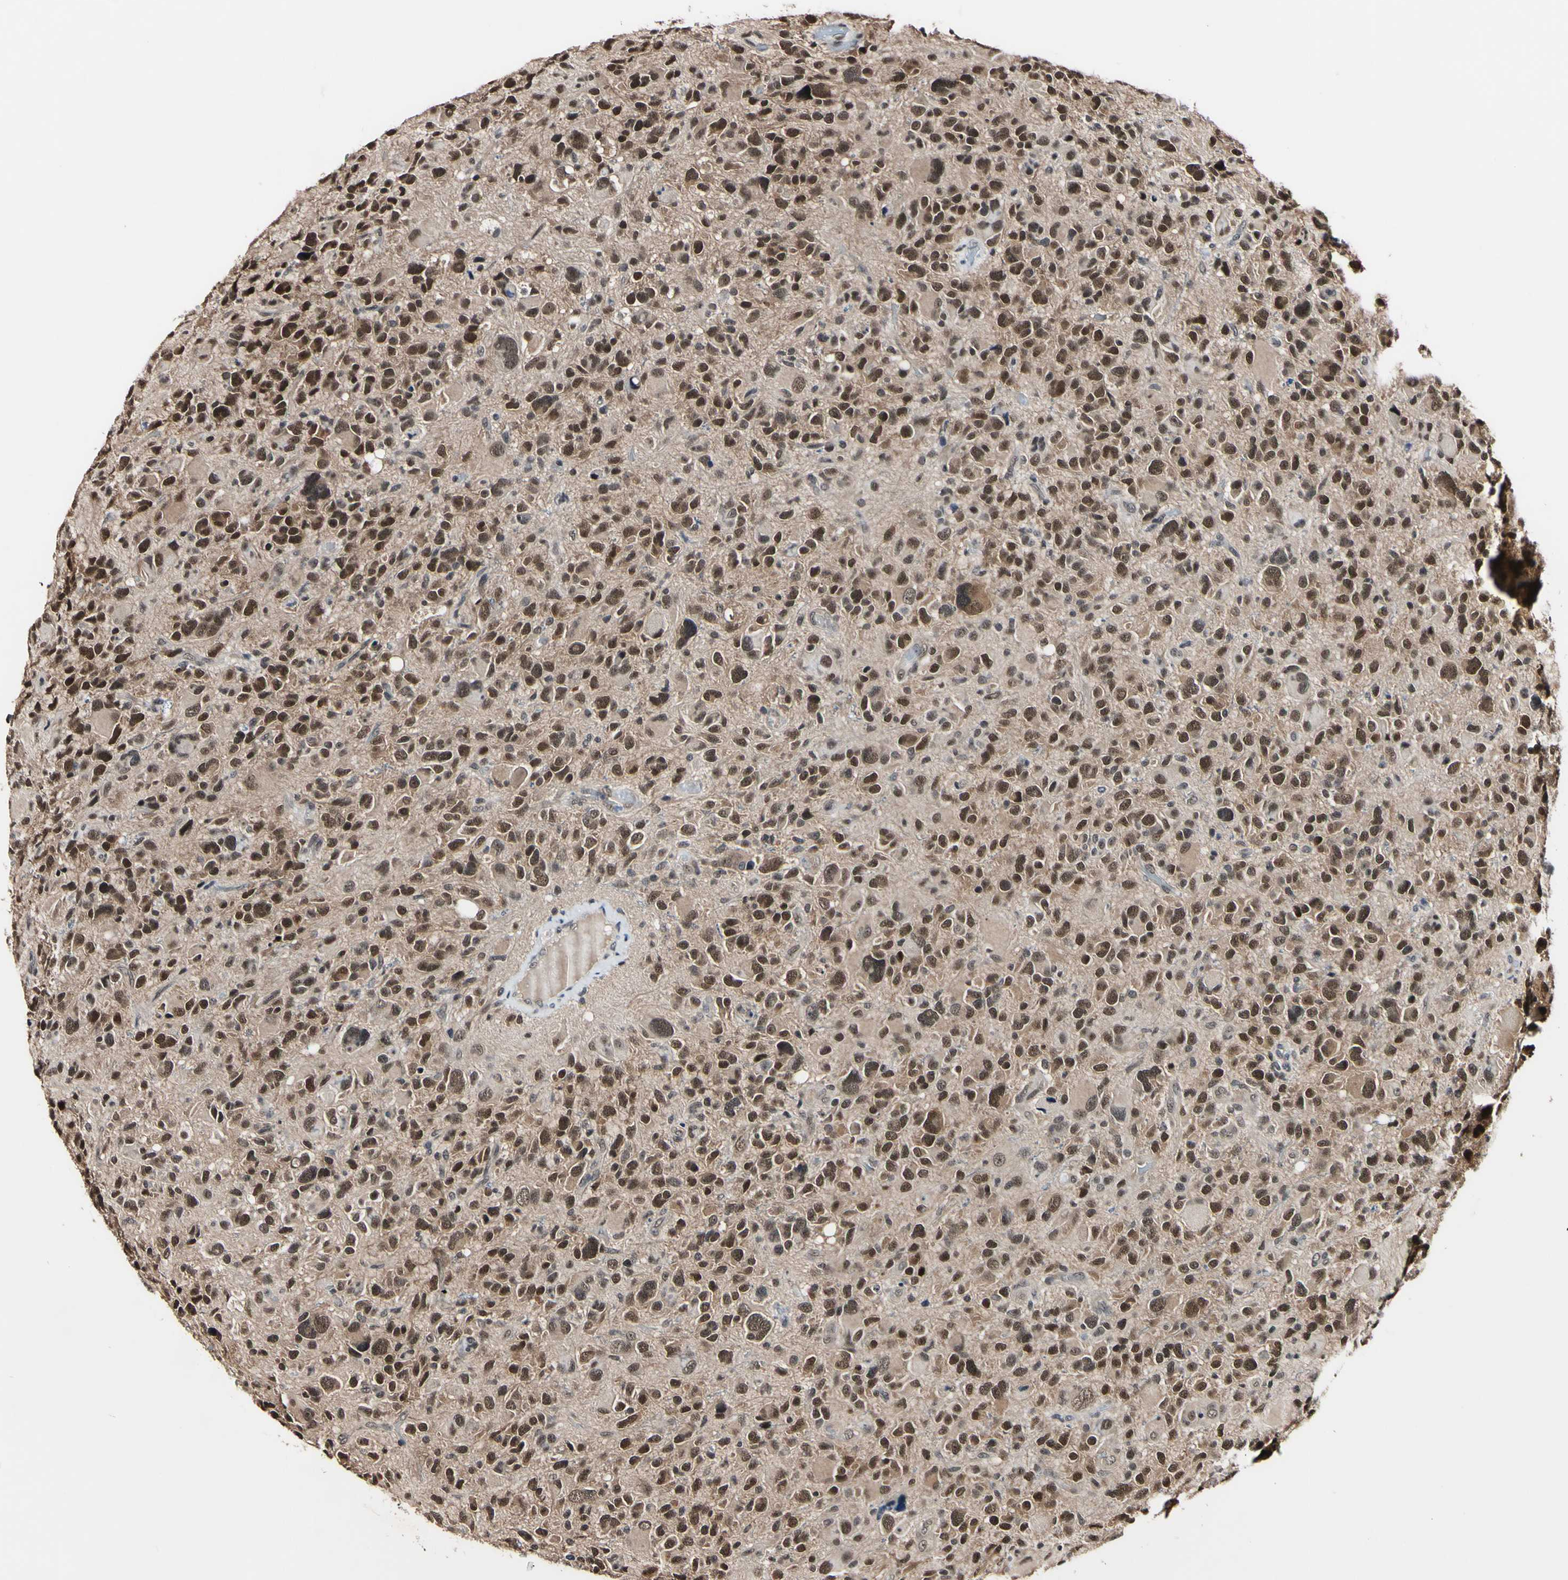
{"staining": {"intensity": "weak", "quantity": ">75%", "location": "cytoplasmic/membranous,nuclear"}, "tissue": "glioma", "cell_type": "Tumor cells", "image_type": "cancer", "snomed": [{"axis": "morphology", "description": "Glioma, malignant, High grade"}, {"axis": "topography", "description": "Brain"}], "caption": "Malignant glioma (high-grade) tissue exhibits weak cytoplasmic/membranous and nuclear expression in approximately >75% of tumor cells, visualized by immunohistochemistry. The staining was performed using DAB (3,3'-diaminobenzidine) to visualize the protein expression in brown, while the nuclei were stained in blue with hematoxylin (Magnification: 20x).", "gene": "PSMD10", "patient": {"sex": "male", "age": 48}}